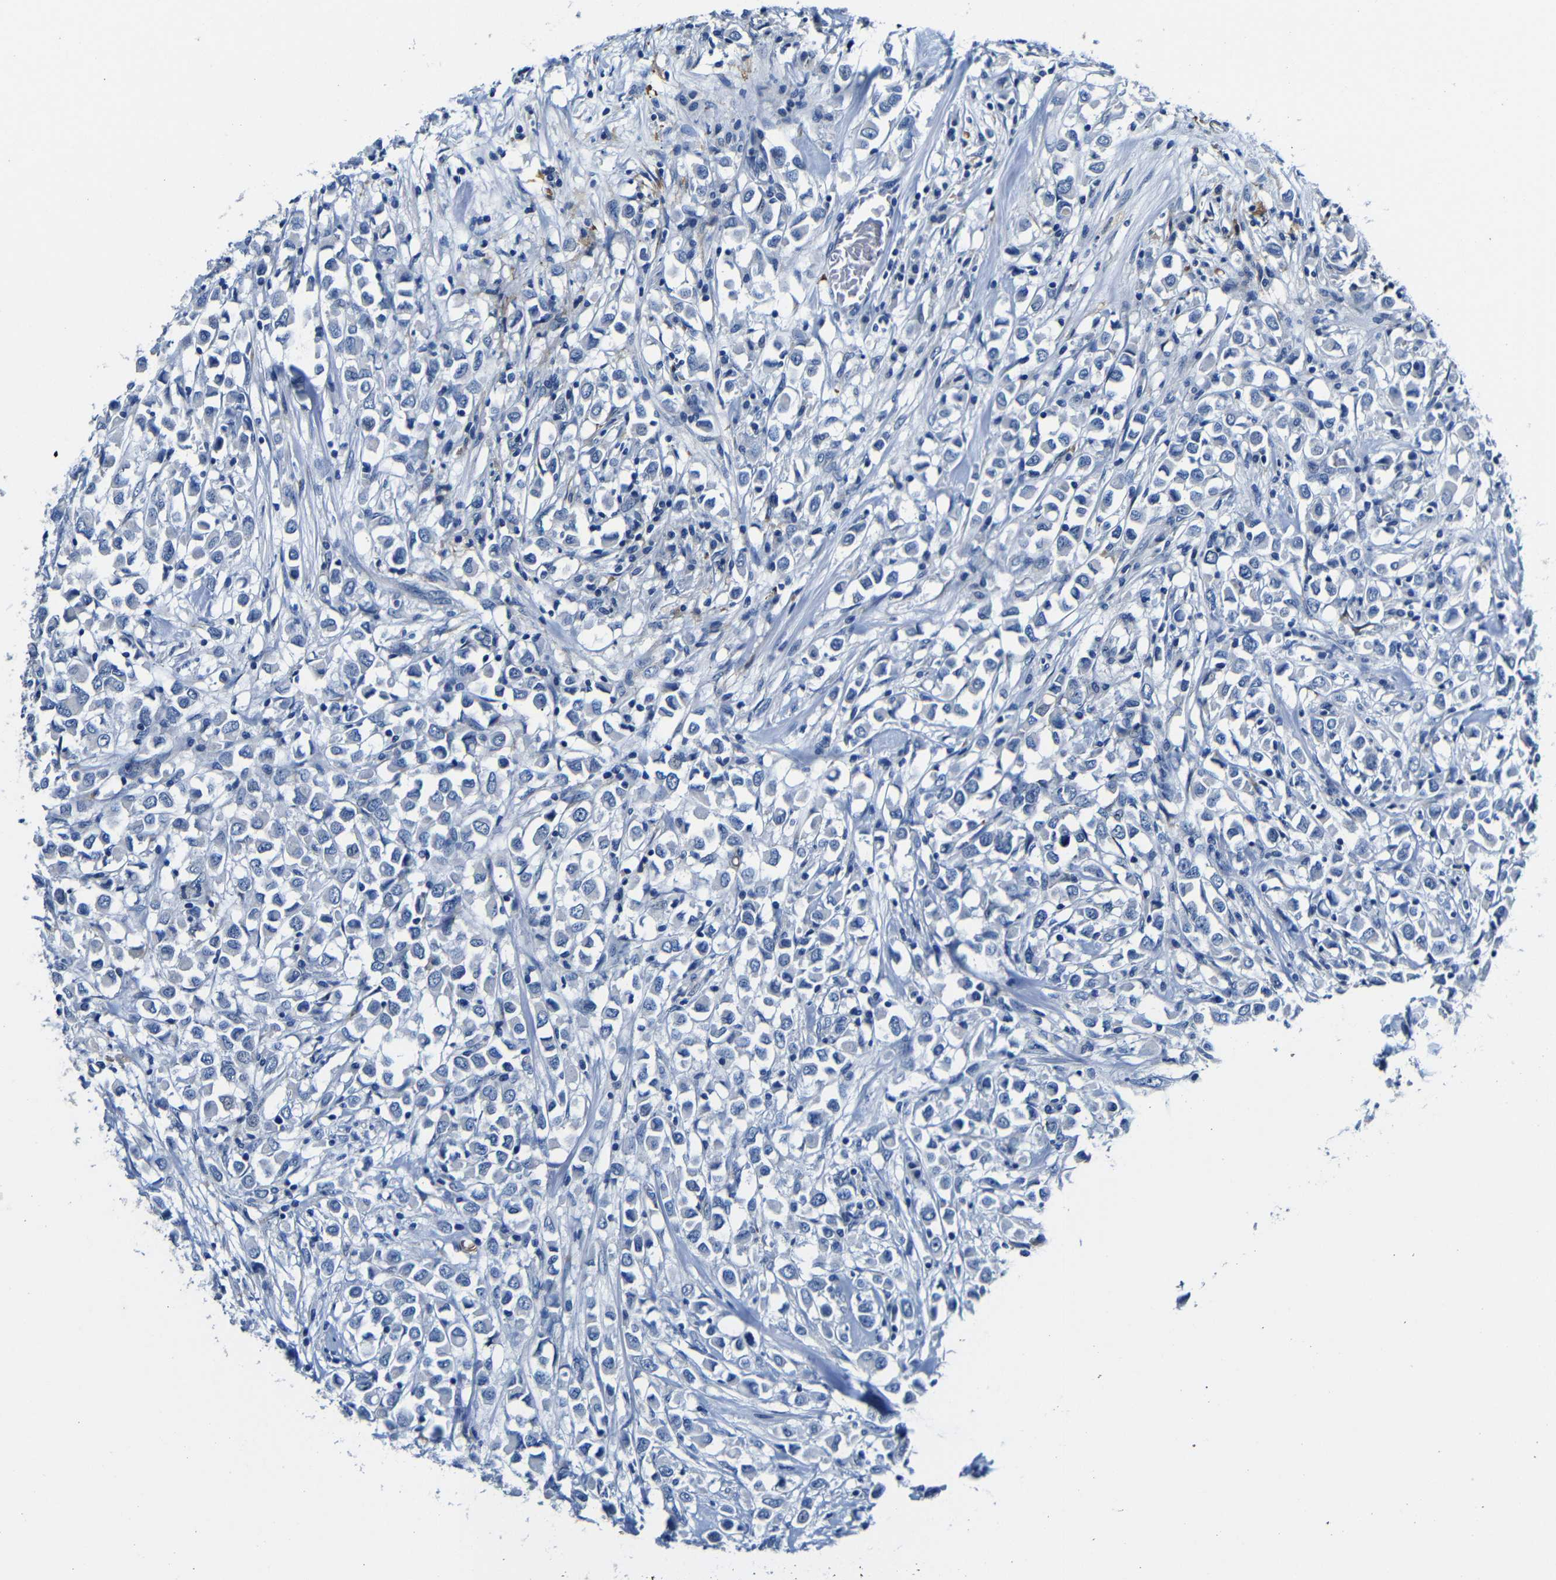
{"staining": {"intensity": "negative", "quantity": "none", "location": "none"}, "tissue": "breast cancer", "cell_type": "Tumor cells", "image_type": "cancer", "snomed": [{"axis": "morphology", "description": "Duct carcinoma"}, {"axis": "topography", "description": "Breast"}], "caption": "Breast cancer was stained to show a protein in brown. There is no significant positivity in tumor cells.", "gene": "TNFAIP1", "patient": {"sex": "female", "age": 61}}